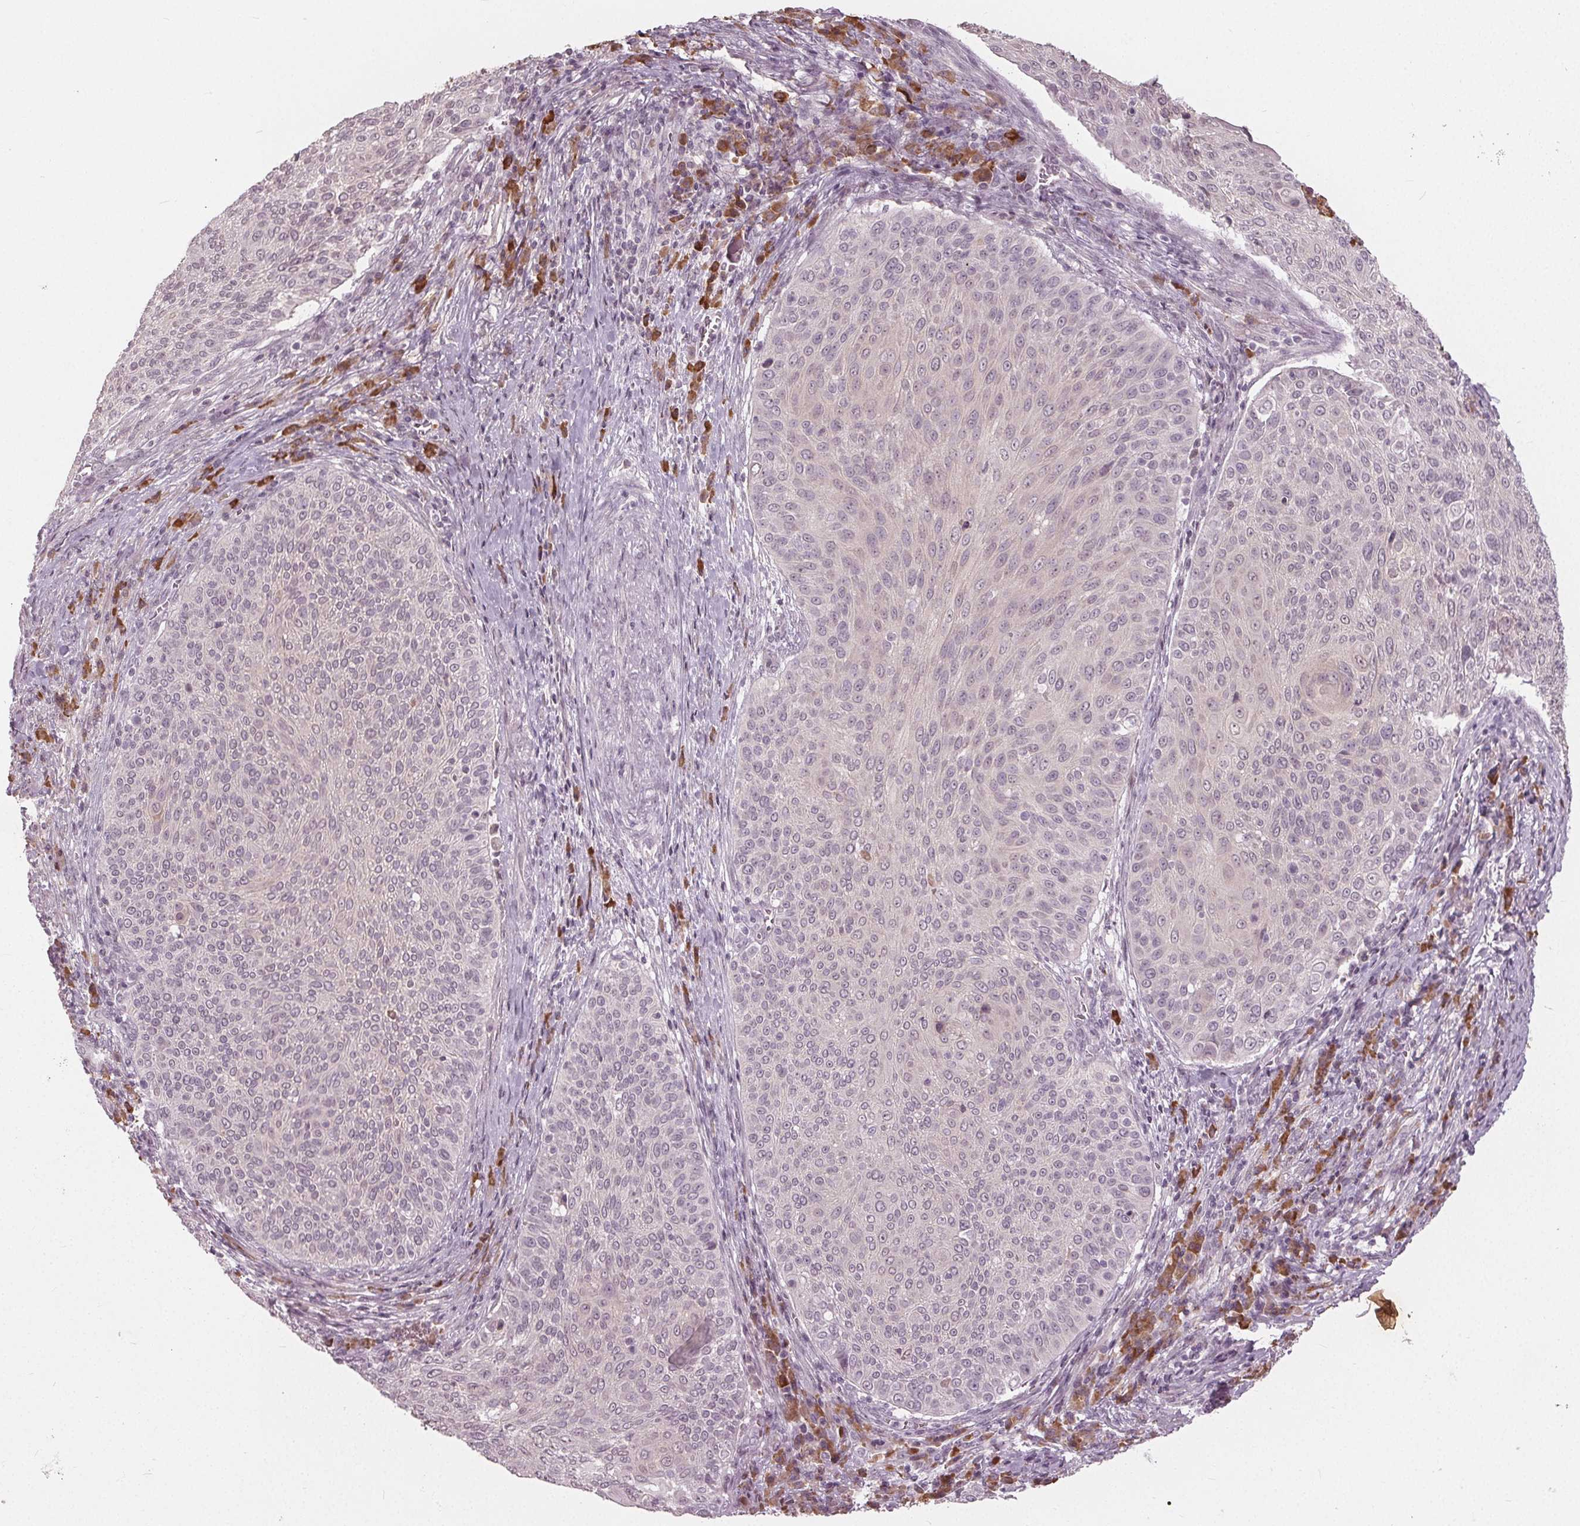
{"staining": {"intensity": "negative", "quantity": "none", "location": "none"}, "tissue": "cervical cancer", "cell_type": "Tumor cells", "image_type": "cancer", "snomed": [{"axis": "morphology", "description": "Squamous cell carcinoma, NOS"}, {"axis": "topography", "description": "Cervix"}], "caption": "This is a image of immunohistochemistry (IHC) staining of cervical cancer (squamous cell carcinoma), which shows no expression in tumor cells. (DAB (3,3'-diaminobenzidine) immunohistochemistry, high magnification).", "gene": "CXCL16", "patient": {"sex": "female", "age": 31}}